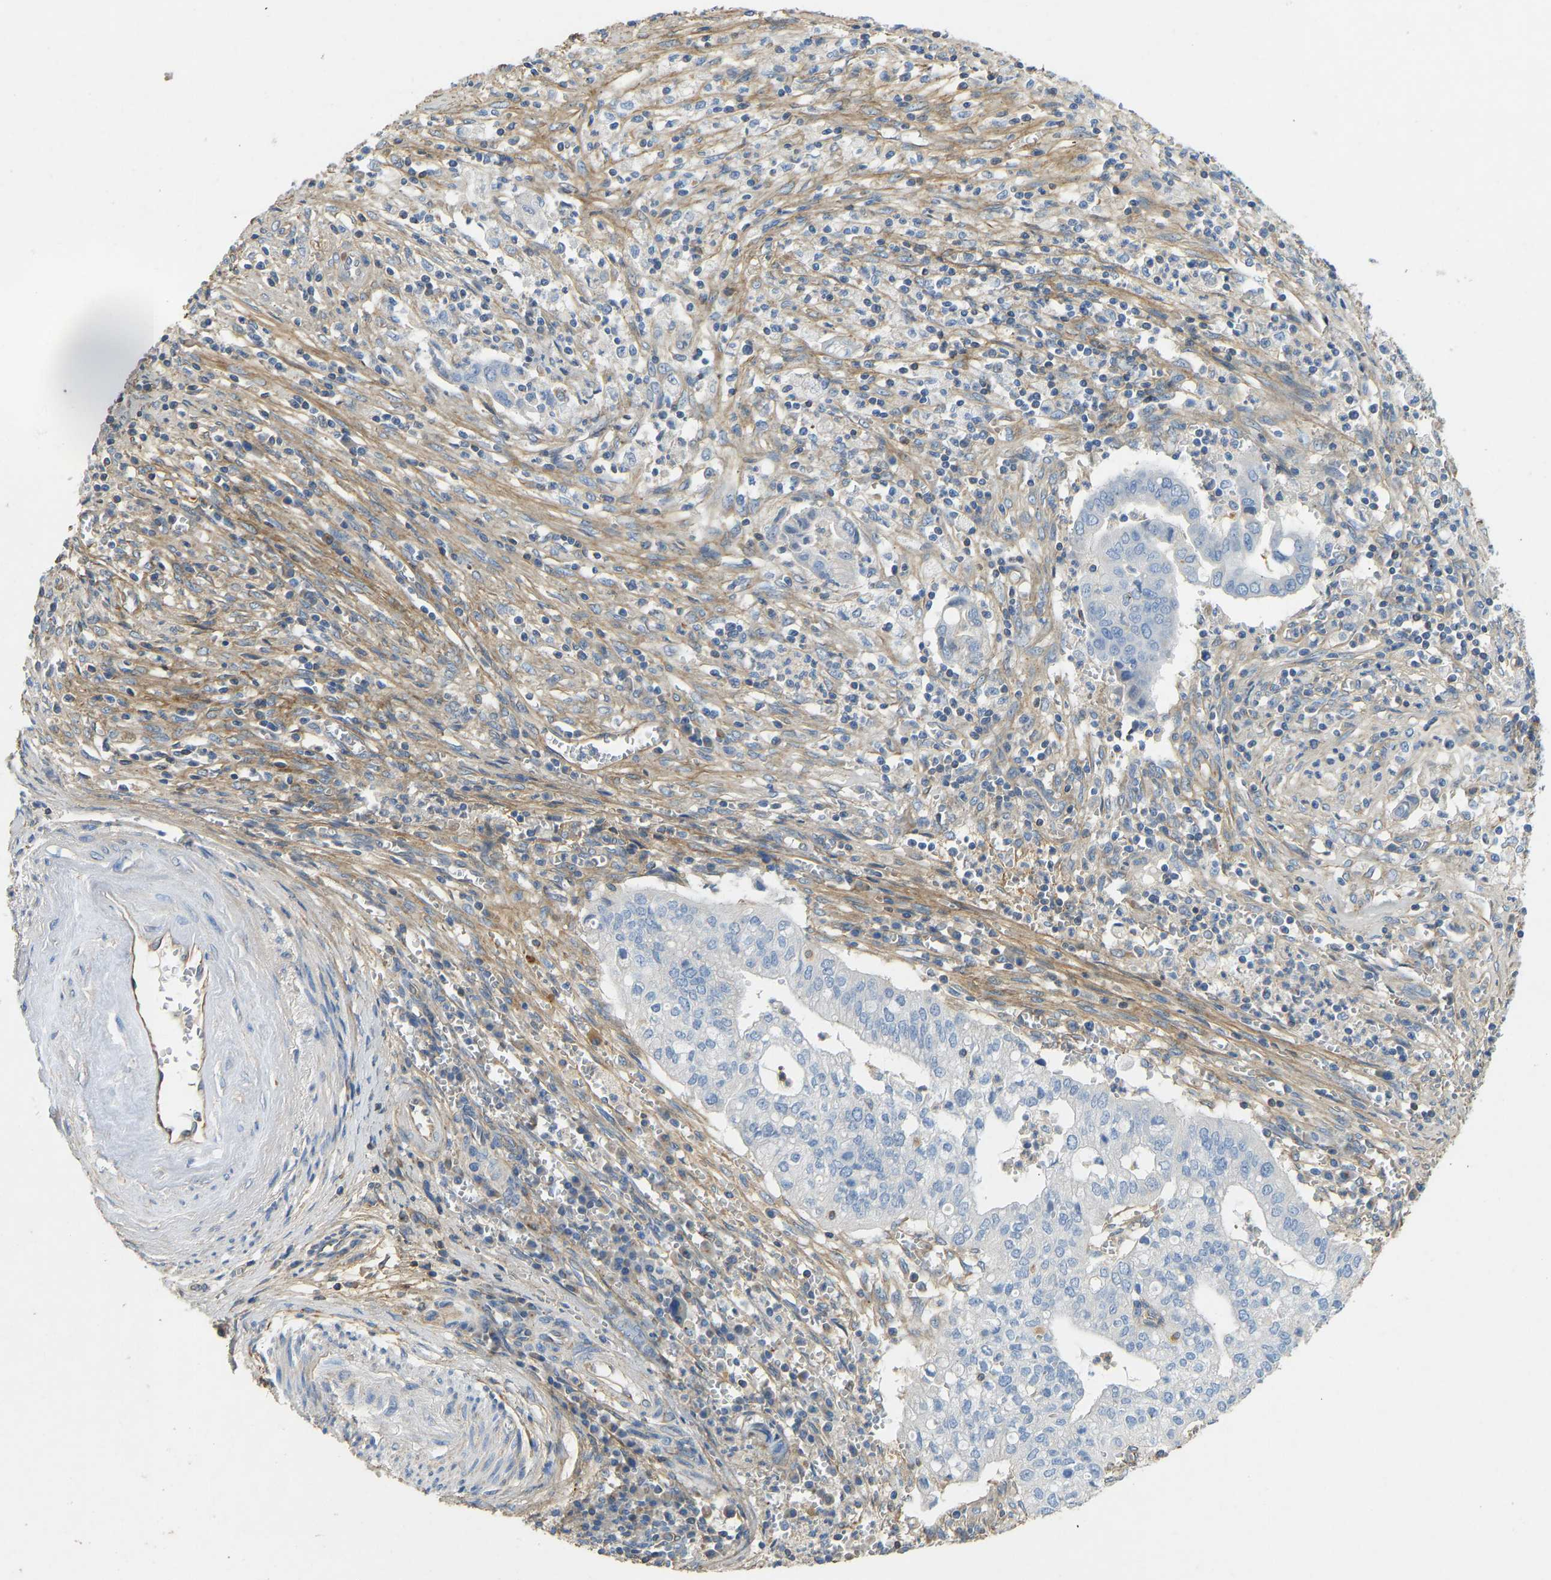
{"staining": {"intensity": "negative", "quantity": "none", "location": "none"}, "tissue": "cervical cancer", "cell_type": "Tumor cells", "image_type": "cancer", "snomed": [{"axis": "morphology", "description": "Adenocarcinoma, NOS"}, {"axis": "topography", "description": "Cervix"}], "caption": "Immunohistochemical staining of human cervical cancer shows no significant expression in tumor cells.", "gene": "TECTA", "patient": {"sex": "female", "age": 44}}